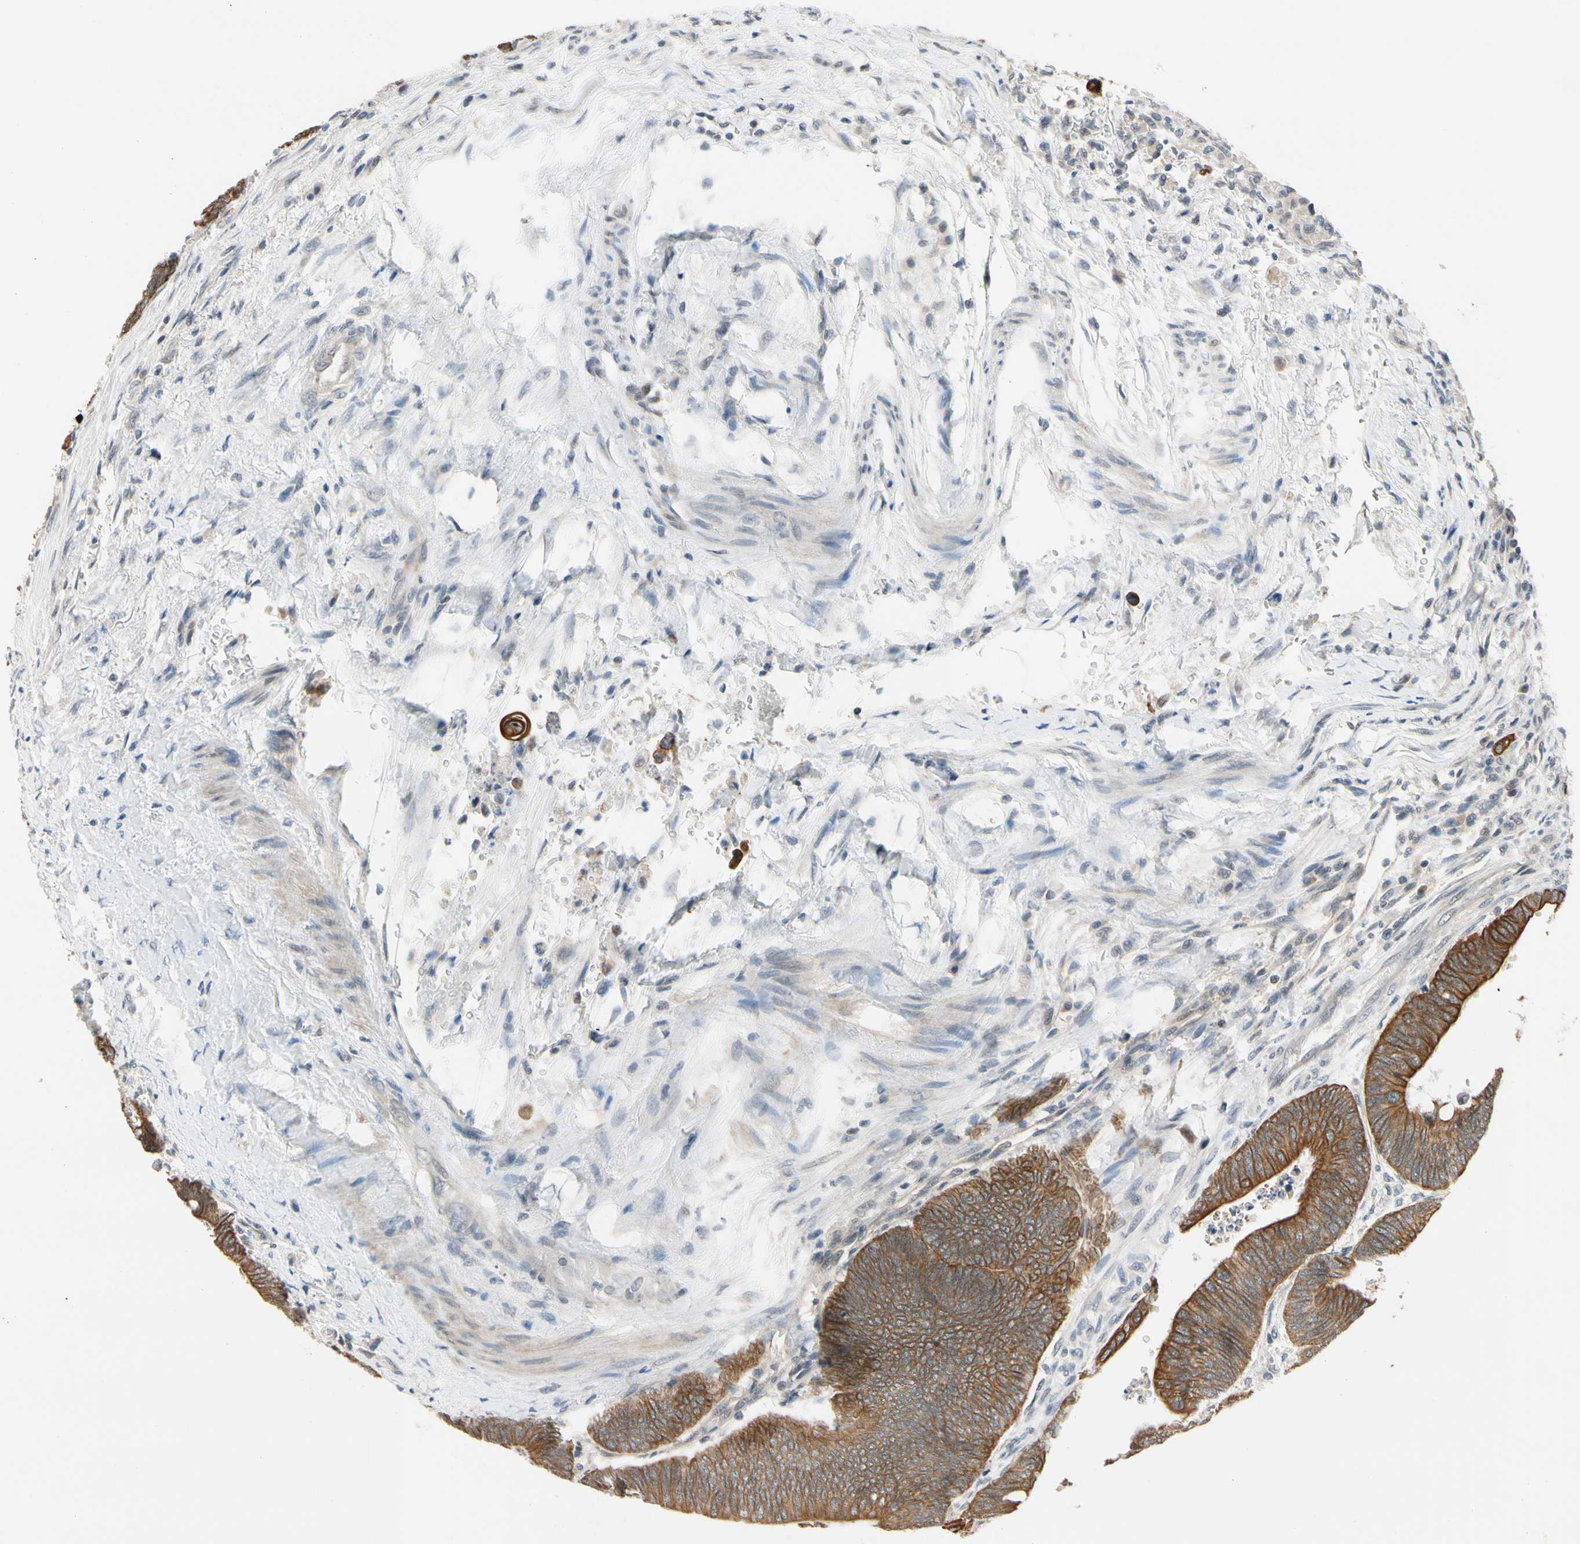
{"staining": {"intensity": "strong", "quantity": ">75%", "location": "cytoplasmic/membranous"}, "tissue": "colorectal cancer", "cell_type": "Tumor cells", "image_type": "cancer", "snomed": [{"axis": "morphology", "description": "Normal tissue, NOS"}, {"axis": "morphology", "description": "Adenocarcinoma, NOS"}, {"axis": "topography", "description": "Rectum"}, {"axis": "topography", "description": "Peripheral nerve tissue"}], "caption": "This histopathology image shows immunohistochemistry (IHC) staining of human colorectal cancer (adenocarcinoma), with high strong cytoplasmic/membranous positivity in about >75% of tumor cells.", "gene": "TAF12", "patient": {"sex": "male", "age": 92}}